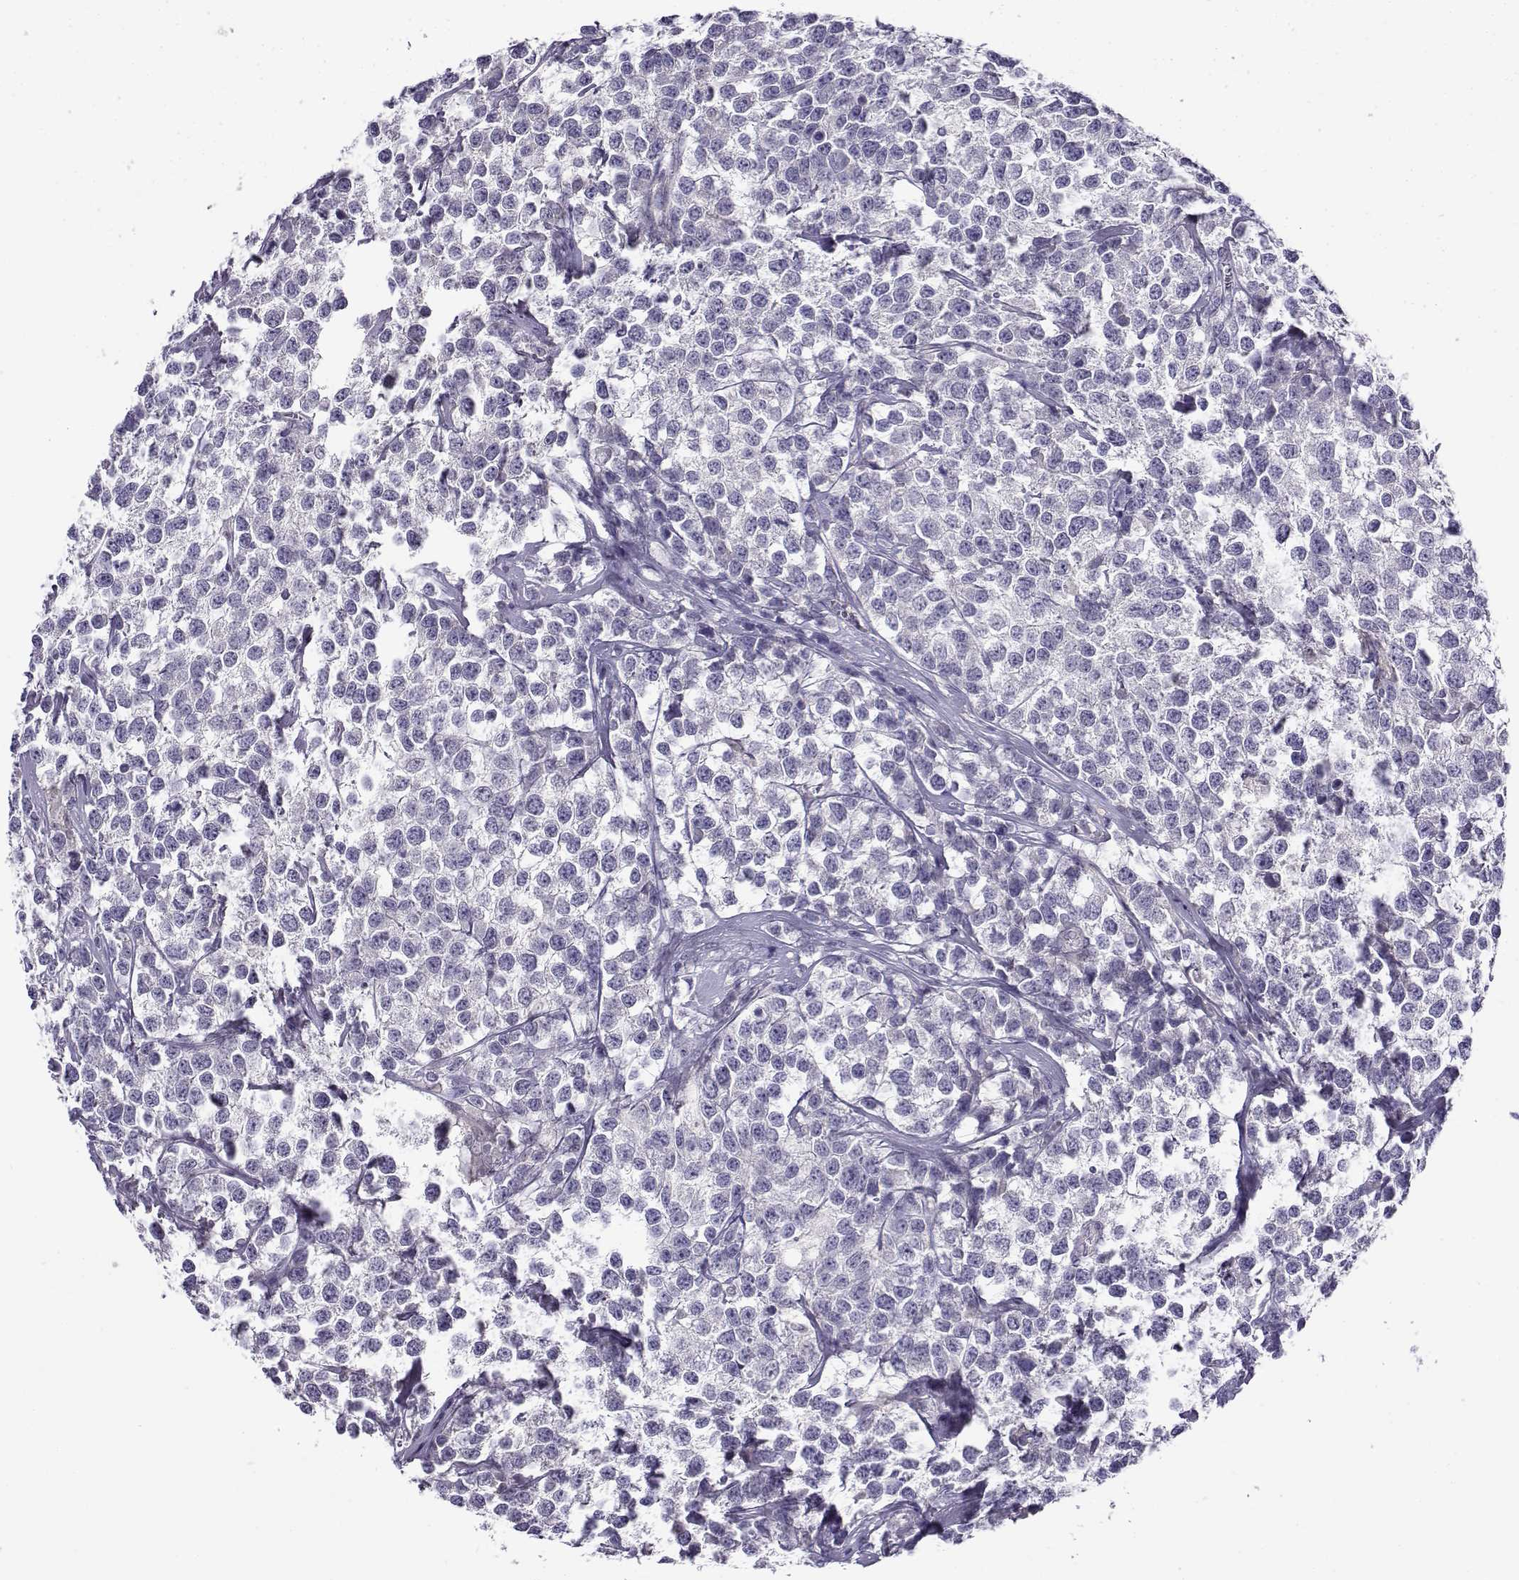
{"staining": {"intensity": "negative", "quantity": "none", "location": "none"}, "tissue": "testis cancer", "cell_type": "Tumor cells", "image_type": "cancer", "snomed": [{"axis": "morphology", "description": "Seminoma, NOS"}, {"axis": "topography", "description": "Testis"}], "caption": "Immunohistochemical staining of human seminoma (testis) shows no significant expression in tumor cells.", "gene": "FEZF1", "patient": {"sex": "male", "age": 59}}